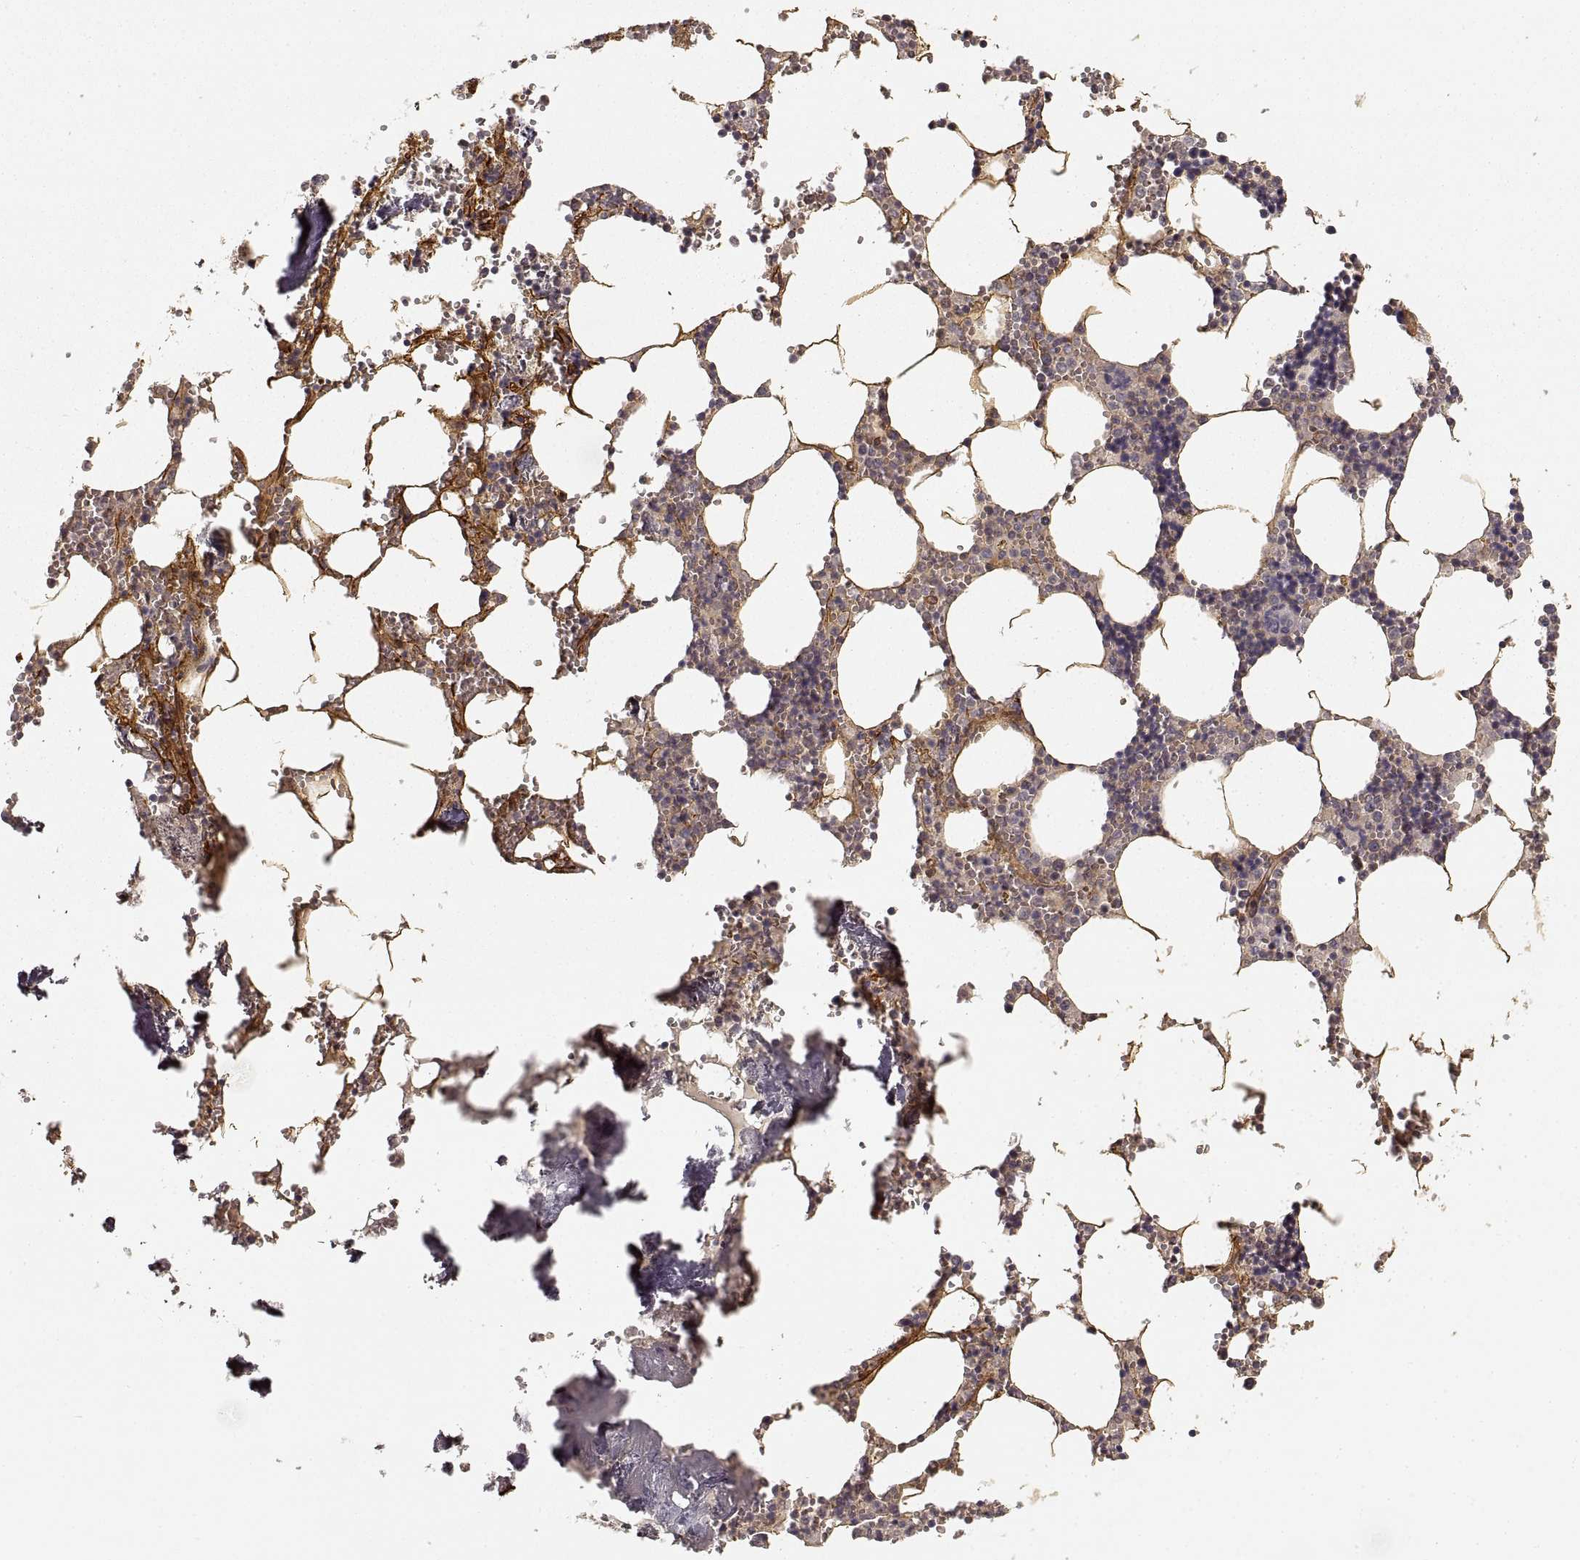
{"staining": {"intensity": "negative", "quantity": "none", "location": "none"}, "tissue": "bone marrow", "cell_type": "Hematopoietic cells", "image_type": "normal", "snomed": [{"axis": "morphology", "description": "Normal tissue, NOS"}, {"axis": "topography", "description": "Bone marrow"}], "caption": "The micrograph exhibits no staining of hematopoietic cells in benign bone marrow.", "gene": "LAMA4", "patient": {"sex": "male", "age": 54}}